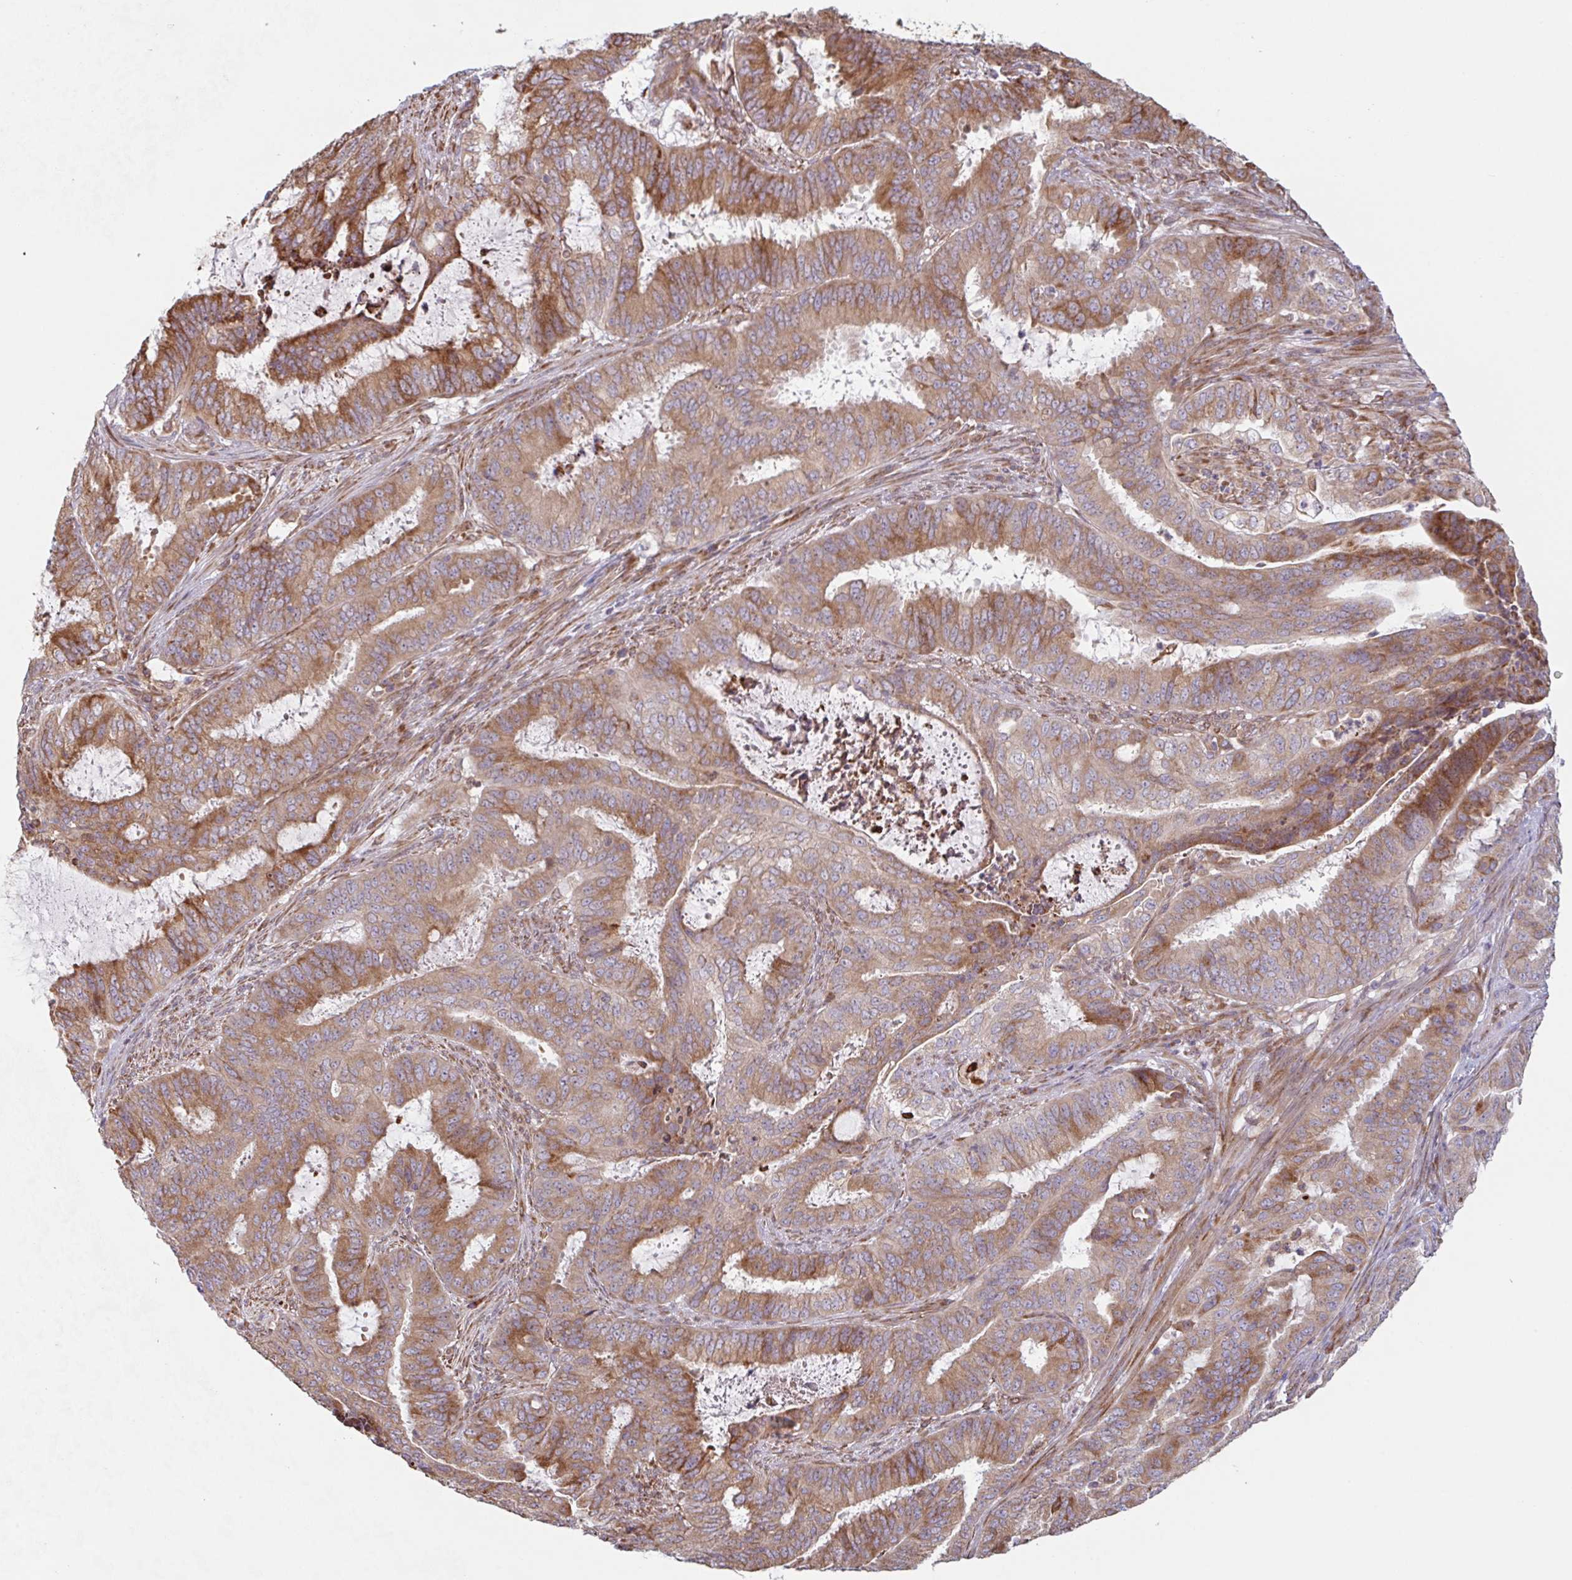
{"staining": {"intensity": "strong", "quantity": ">75%", "location": "cytoplasmic/membranous"}, "tissue": "endometrial cancer", "cell_type": "Tumor cells", "image_type": "cancer", "snomed": [{"axis": "morphology", "description": "Adenocarcinoma, NOS"}, {"axis": "topography", "description": "Endometrium"}], "caption": "Protein staining demonstrates strong cytoplasmic/membranous expression in about >75% of tumor cells in adenocarcinoma (endometrial).", "gene": "RIT1", "patient": {"sex": "female", "age": 51}}